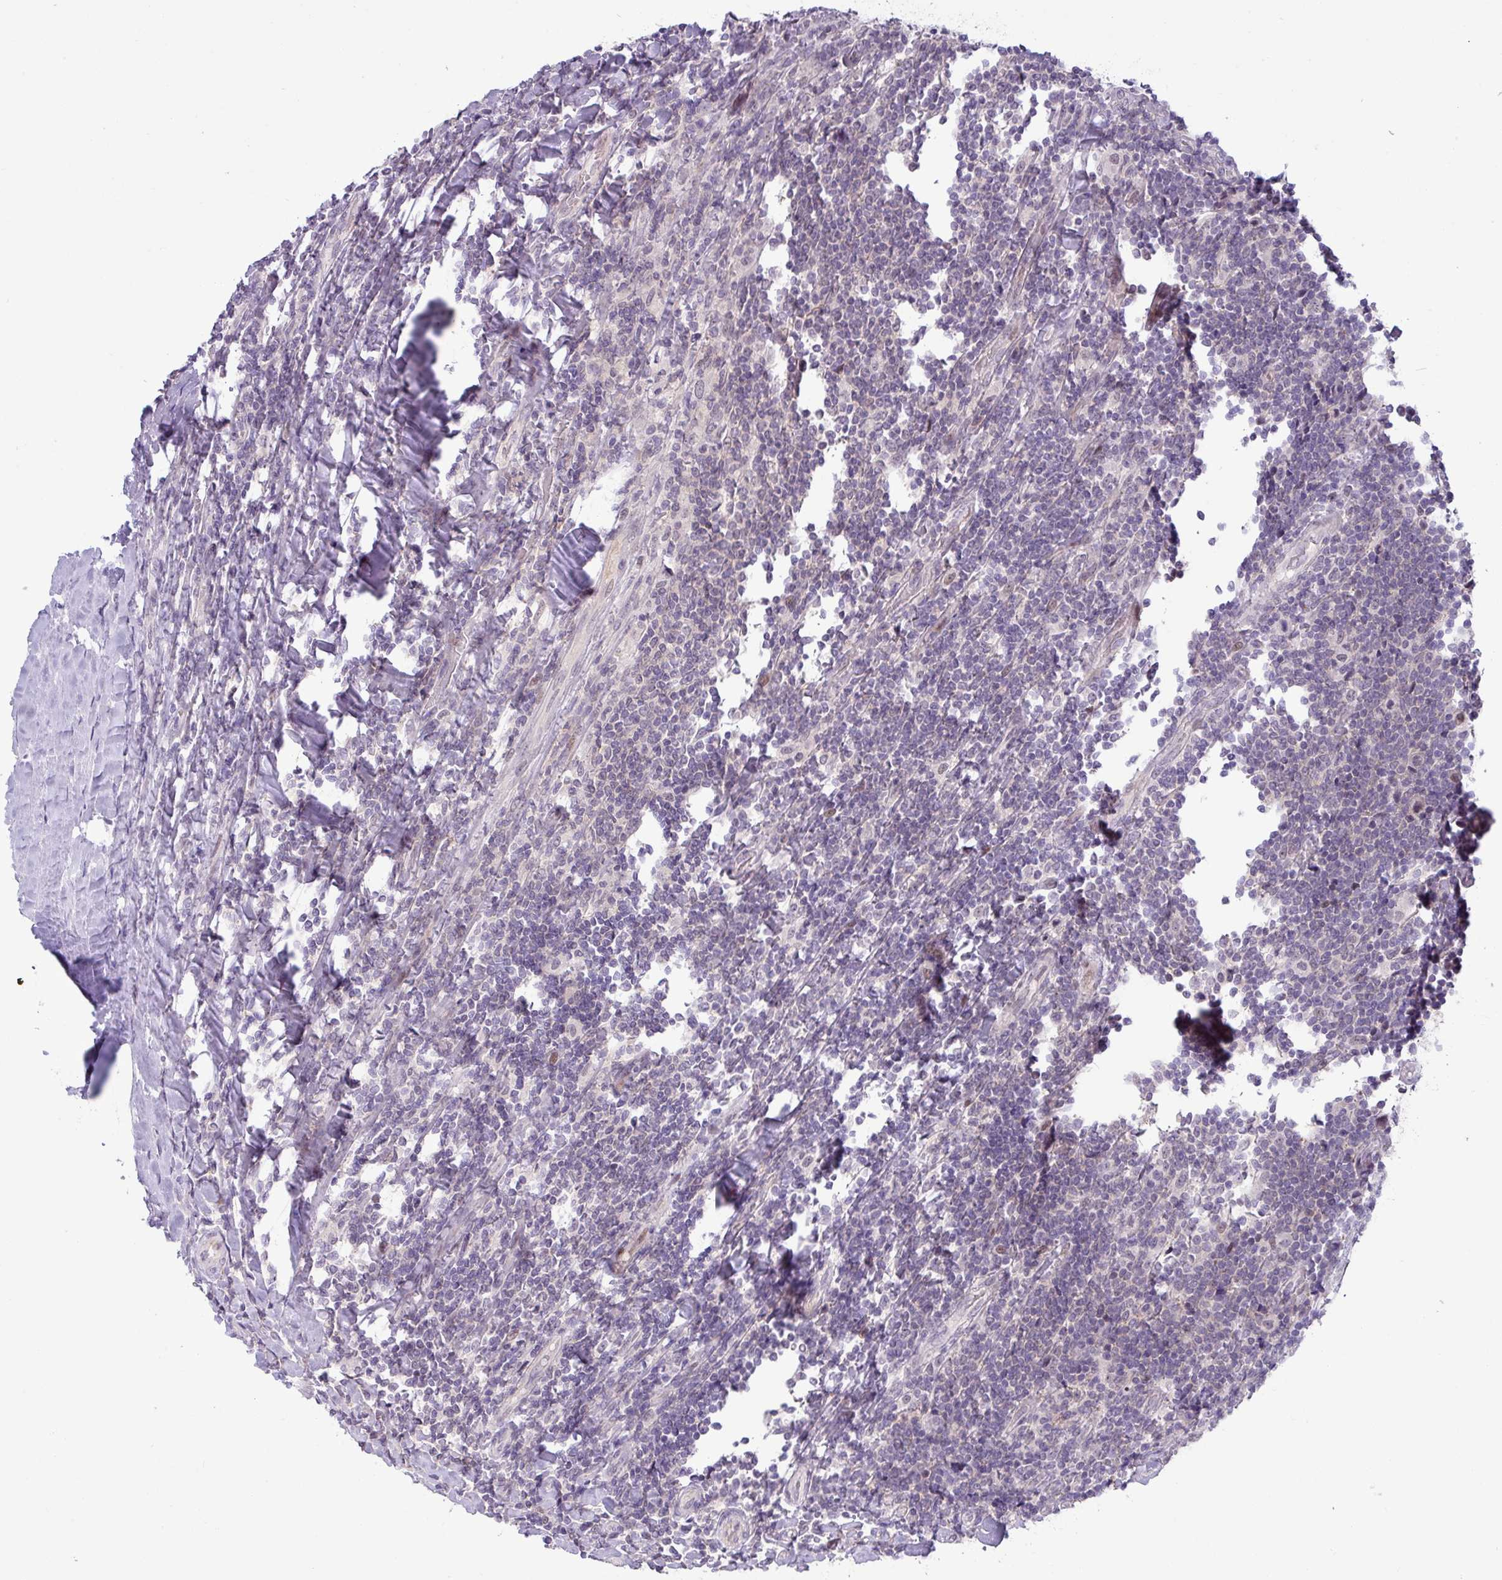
{"staining": {"intensity": "negative", "quantity": "none", "location": "none"}, "tissue": "lymphoma", "cell_type": "Tumor cells", "image_type": "cancer", "snomed": [{"axis": "morphology", "description": "Malignant lymphoma, non-Hodgkin's type, Low grade"}, {"axis": "topography", "description": "Lymph node"}], "caption": "Histopathology image shows no significant protein staining in tumor cells of malignant lymphoma, non-Hodgkin's type (low-grade).", "gene": "RIPPLY1", "patient": {"sex": "male", "age": 52}}